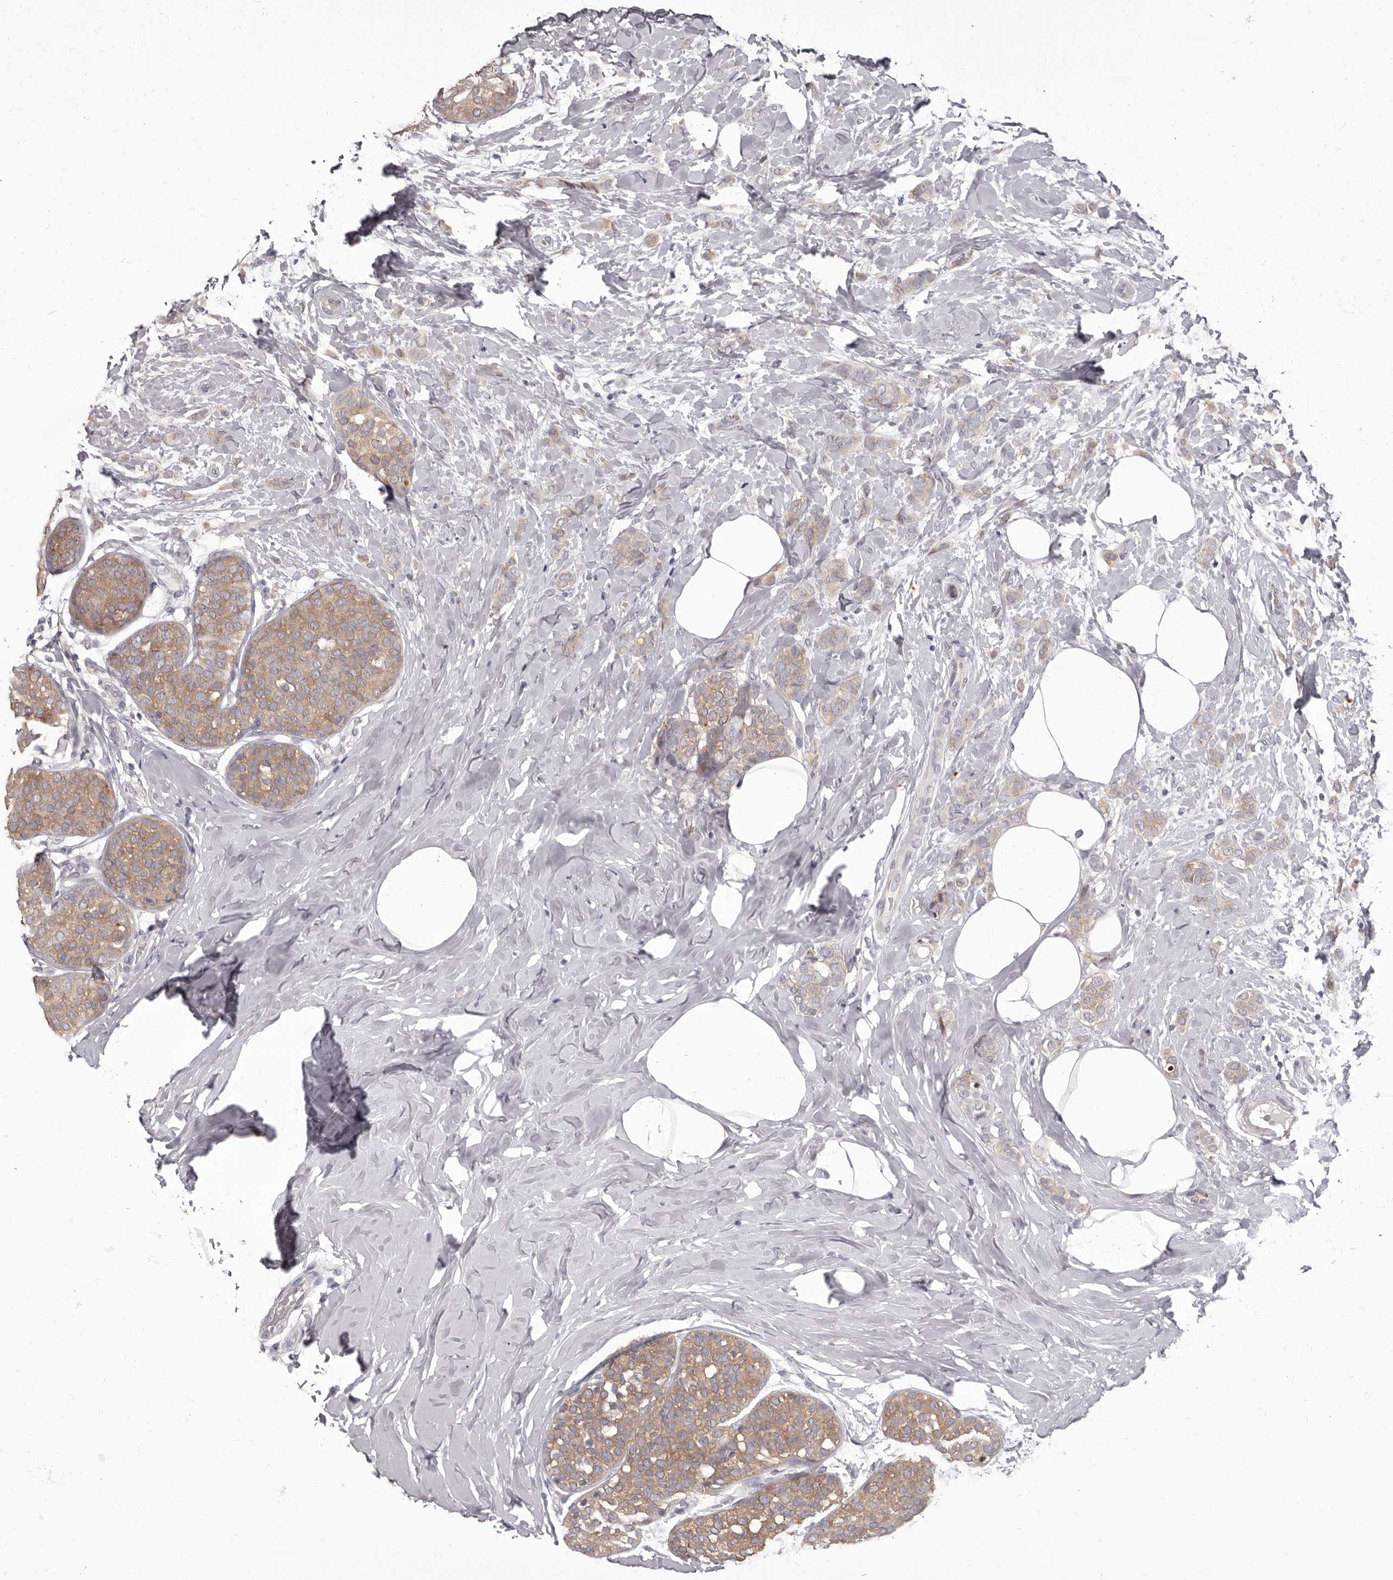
{"staining": {"intensity": "weak", "quantity": ">75%", "location": "cytoplasmic/membranous"}, "tissue": "breast cancer", "cell_type": "Tumor cells", "image_type": "cancer", "snomed": [{"axis": "morphology", "description": "Lobular carcinoma, in situ"}, {"axis": "morphology", "description": "Lobular carcinoma"}, {"axis": "topography", "description": "Breast"}], "caption": "A photomicrograph of breast cancer (lobular carcinoma) stained for a protein reveals weak cytoplasmic/membranous brown staining in tumor cells.", "gene": "APEH", "patient": {"sex": "female", "age": 41}}